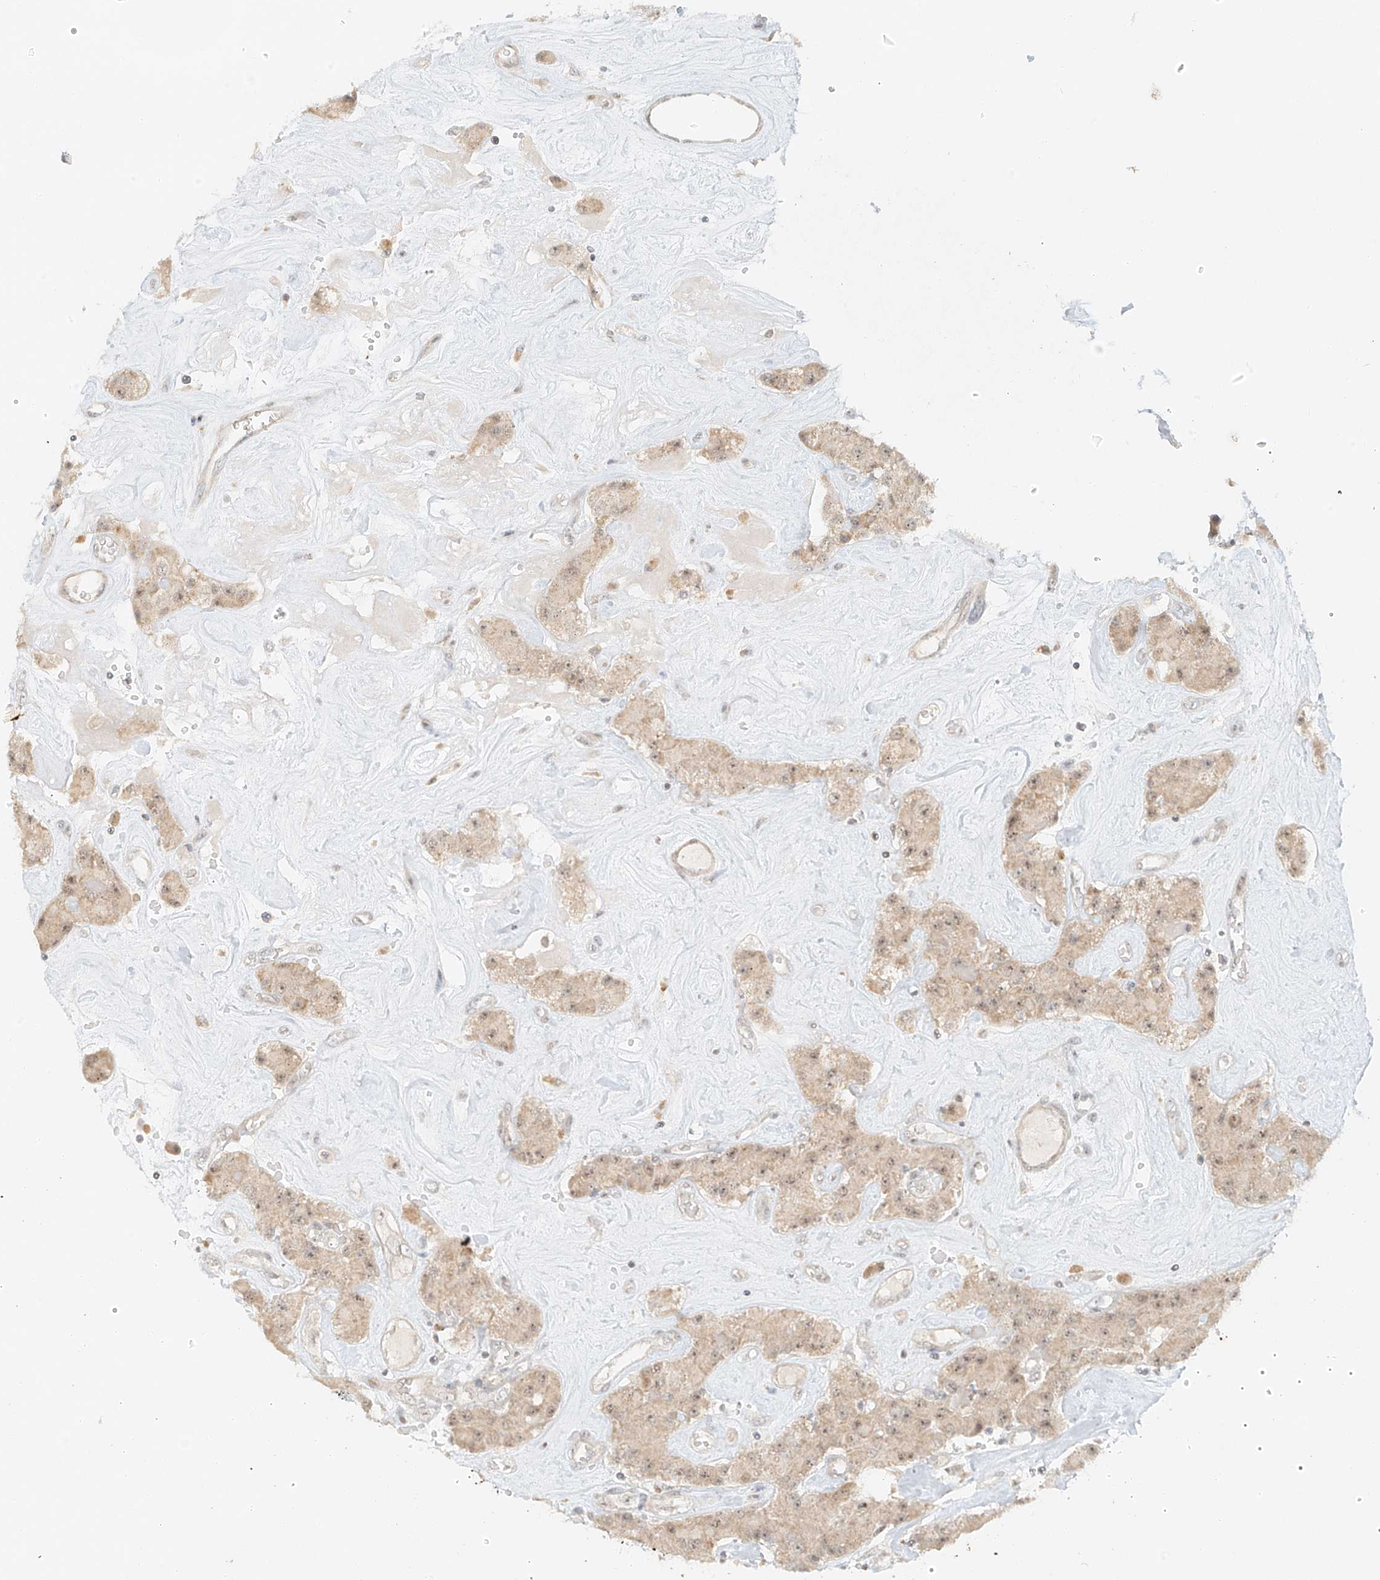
{"staining": {"intensity": "weak", "quantity": ">75%", "location": "cytoplasmic/membranous"}, "tissue": "carcinoid", "cell_type": "Tumor cells", "image_type": "cancer", "snomed": [{"axis": "morphology", "description": "Carcinoid, malignant, NOS"}, {"axis": "topography", "description": "Pancreas"}], "caption": "Immunohistochemical staining of carcinoid (malignant) displays weak cytoplasmic/membranous protein expression in approximately >75% of tumor cells. The protein is shown in brown color, while the nuclei are stained blue.", "gene": "MIPEP", "patient": {"sex": "male", "age": 41}}